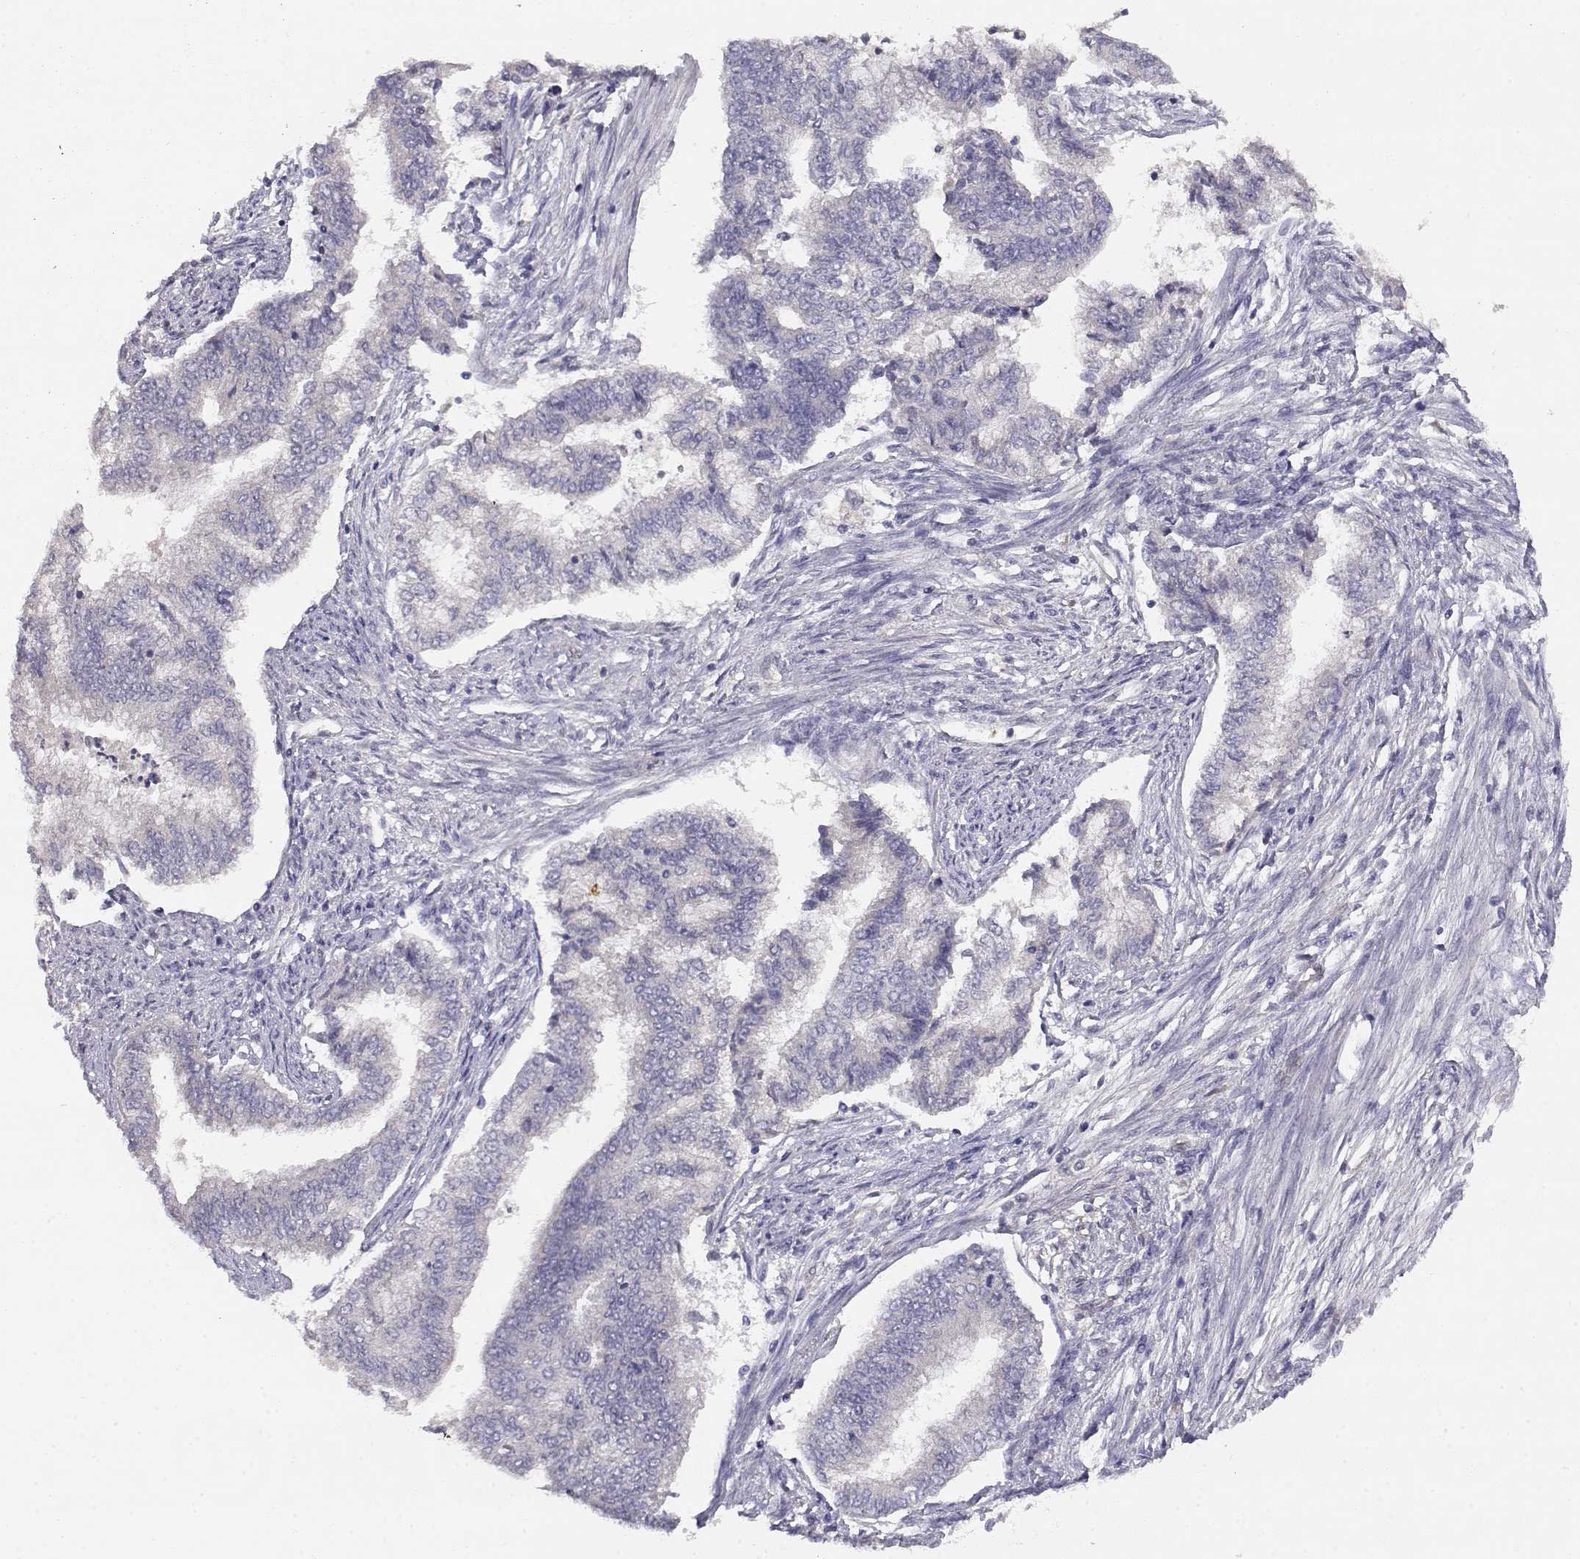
{"staining": {"intensity": "negative", "quantity": "none", "location": "none"}, "tissue": "endometrial cancer", "cell_type": "Tumor cells", "image_type": "cancer", "snomed": [{"axis": "morphology", "description": "Adenocarcinoma, NOS"}, {"axis": "topography", "description": "Endometrium"}], "caption": "An IHC photomicrograph of adenocarcinoma (endometrial) is shown. There is no staining in tumor cells of adenocarcinoma (endometrial). The staining is performed using DAB (3,3'-diaminobenzidine) brown chromogen with nuclei counter-stained in using hematoxylin.", "gene": "ADA", "patient": {"sex": "female", "age": 65}}